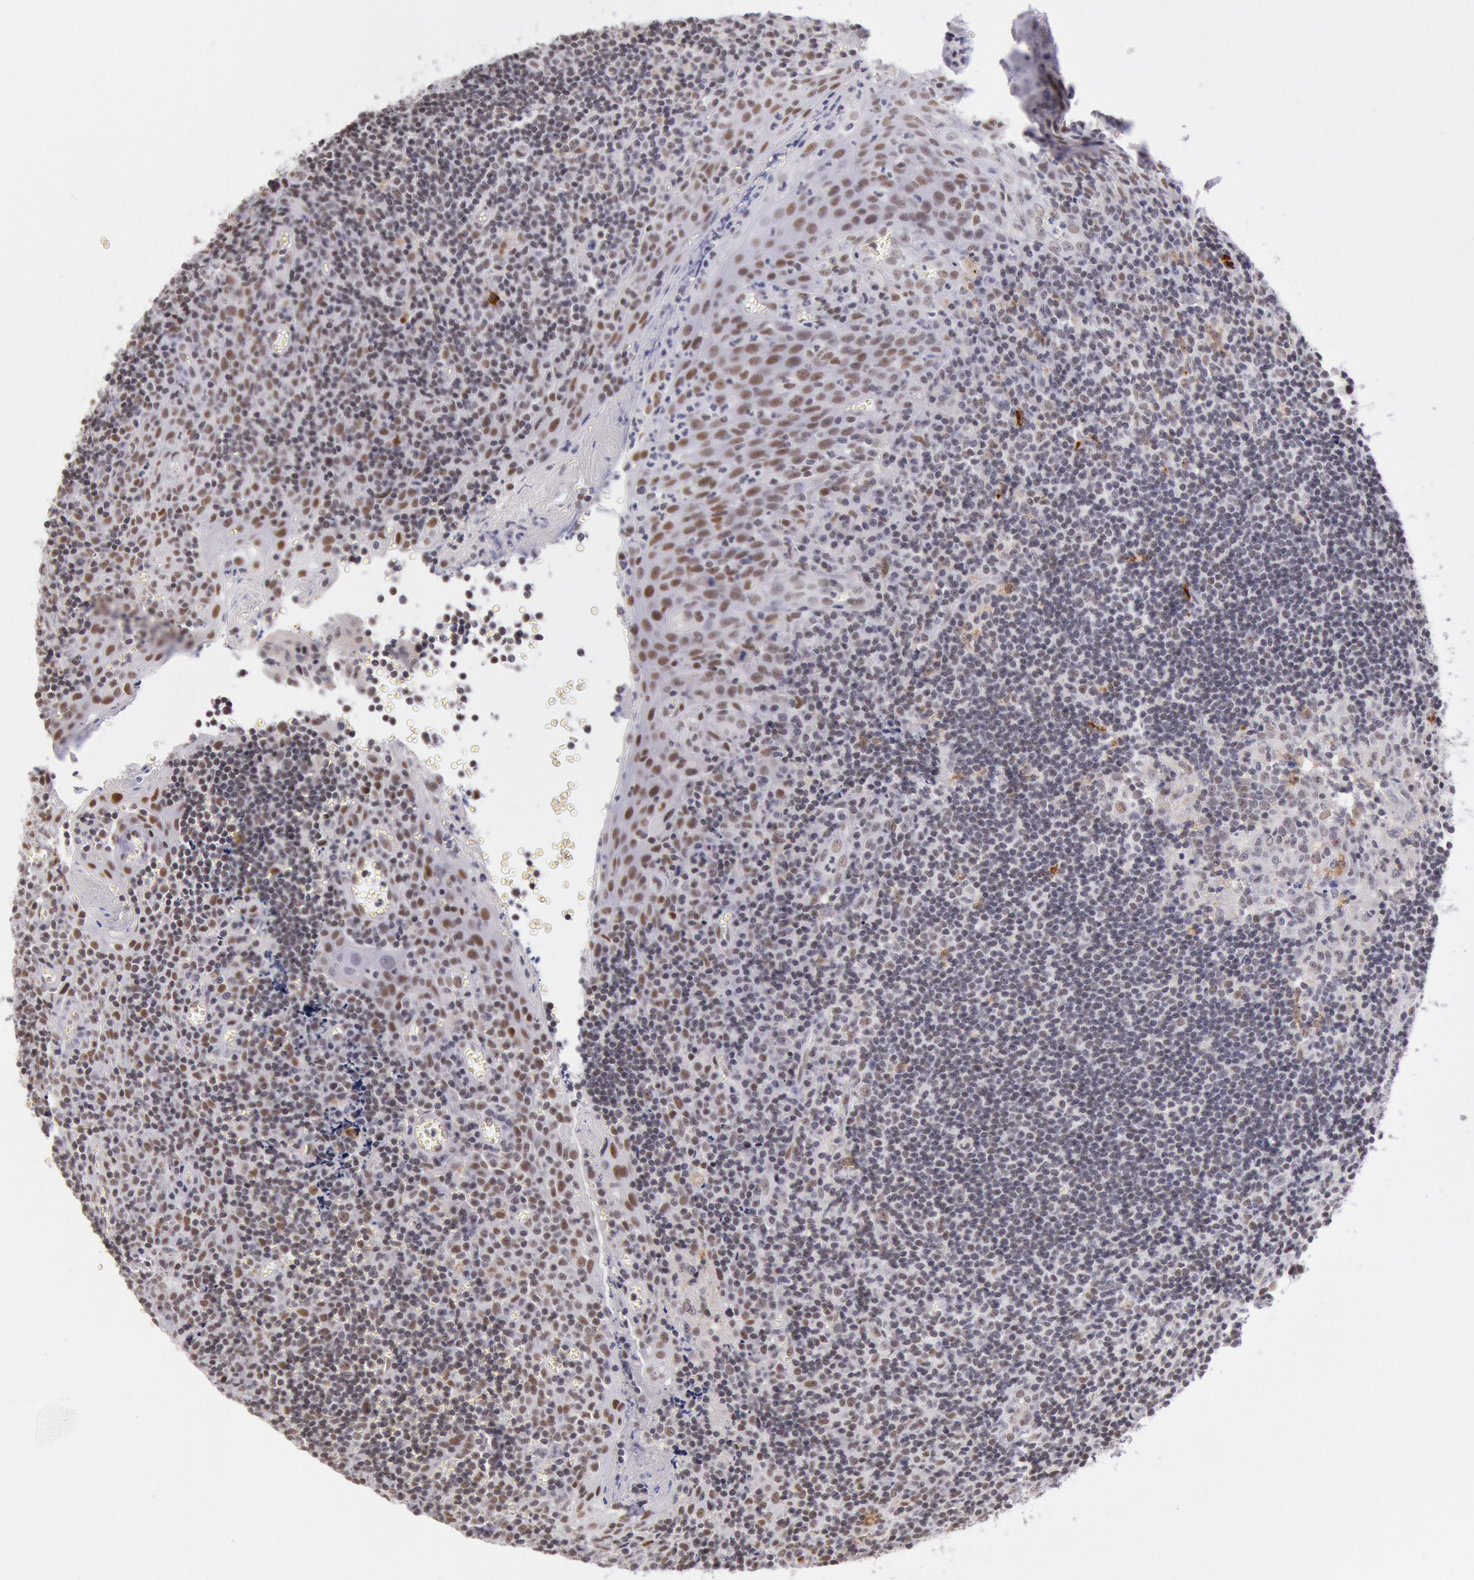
{"staining": {"intensity": "weak", "quantity": "<25%", "location": "nuclear"}, "tissue": "tonsil", "cell_type": "Germinal center cells", "image_type": "normal", "snomed": [{"axis": "morphology", "description": "Normal tissue, NOS"}, {"axis": "topography", "description": "Tonsil"}], "caption": "A high-resolution histopathology image shows immunohistochemistry staining of benign tonsil, which reveals no significant staining in germinal center cells.", "gene": "TASL", "patient": {"sex": "male", "age": 20}}